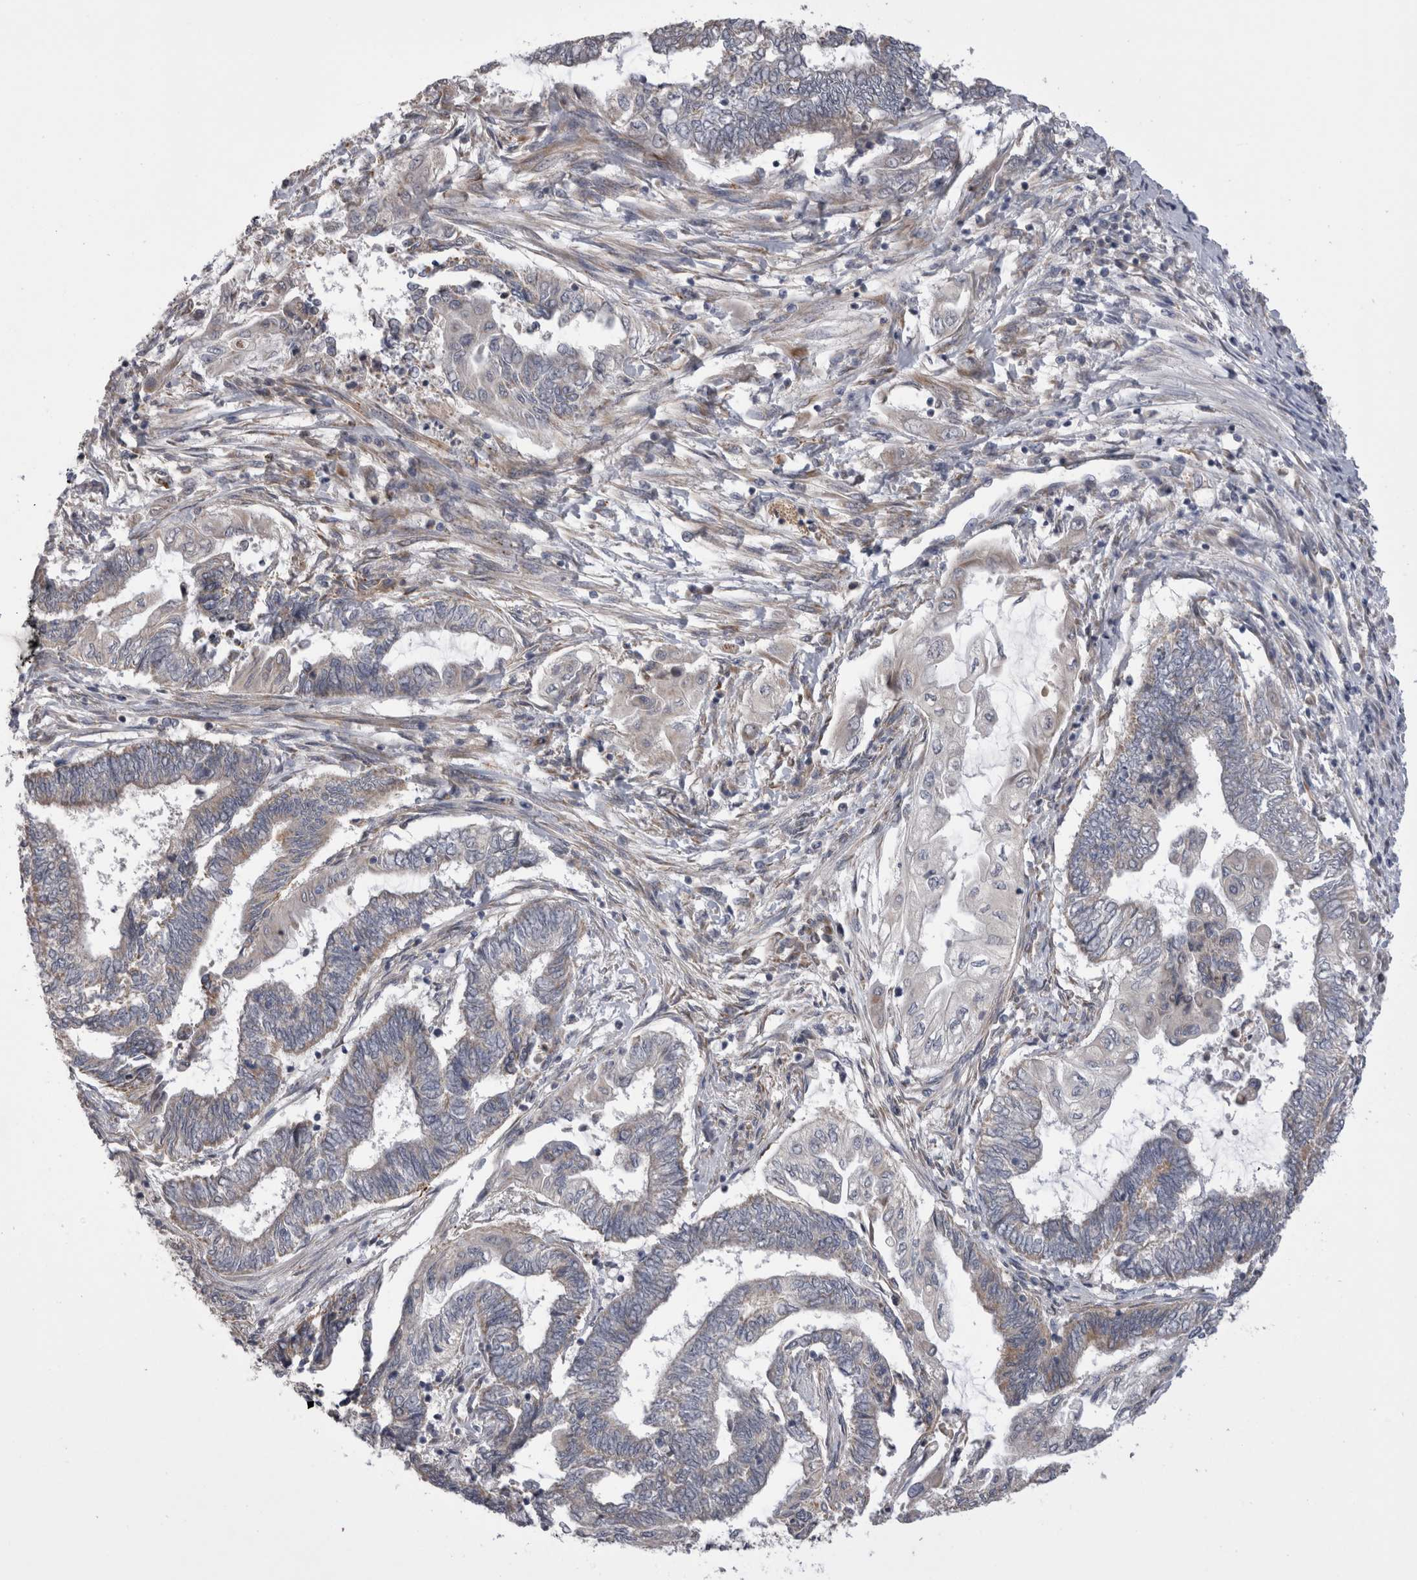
{"staining": {"intensity": "negative", "quantity": "none", "location": "none"}, "tissue": "endometrial cancer", "cell_type": "Tumor cells", "image_type": "cancer", "snomed": [{"axis": "morphology", "description": "Adenocarcinoma, NOS"}, {"axis": "topography", "description": "Uterus"}, {"axis": "topography", "description": "Endometrium"}], "caption": "Tumor cells show no significant expression in endometrial cancer.", "gene": "ARHGAP29", "patient": {"sex": "female", "age": 70}}